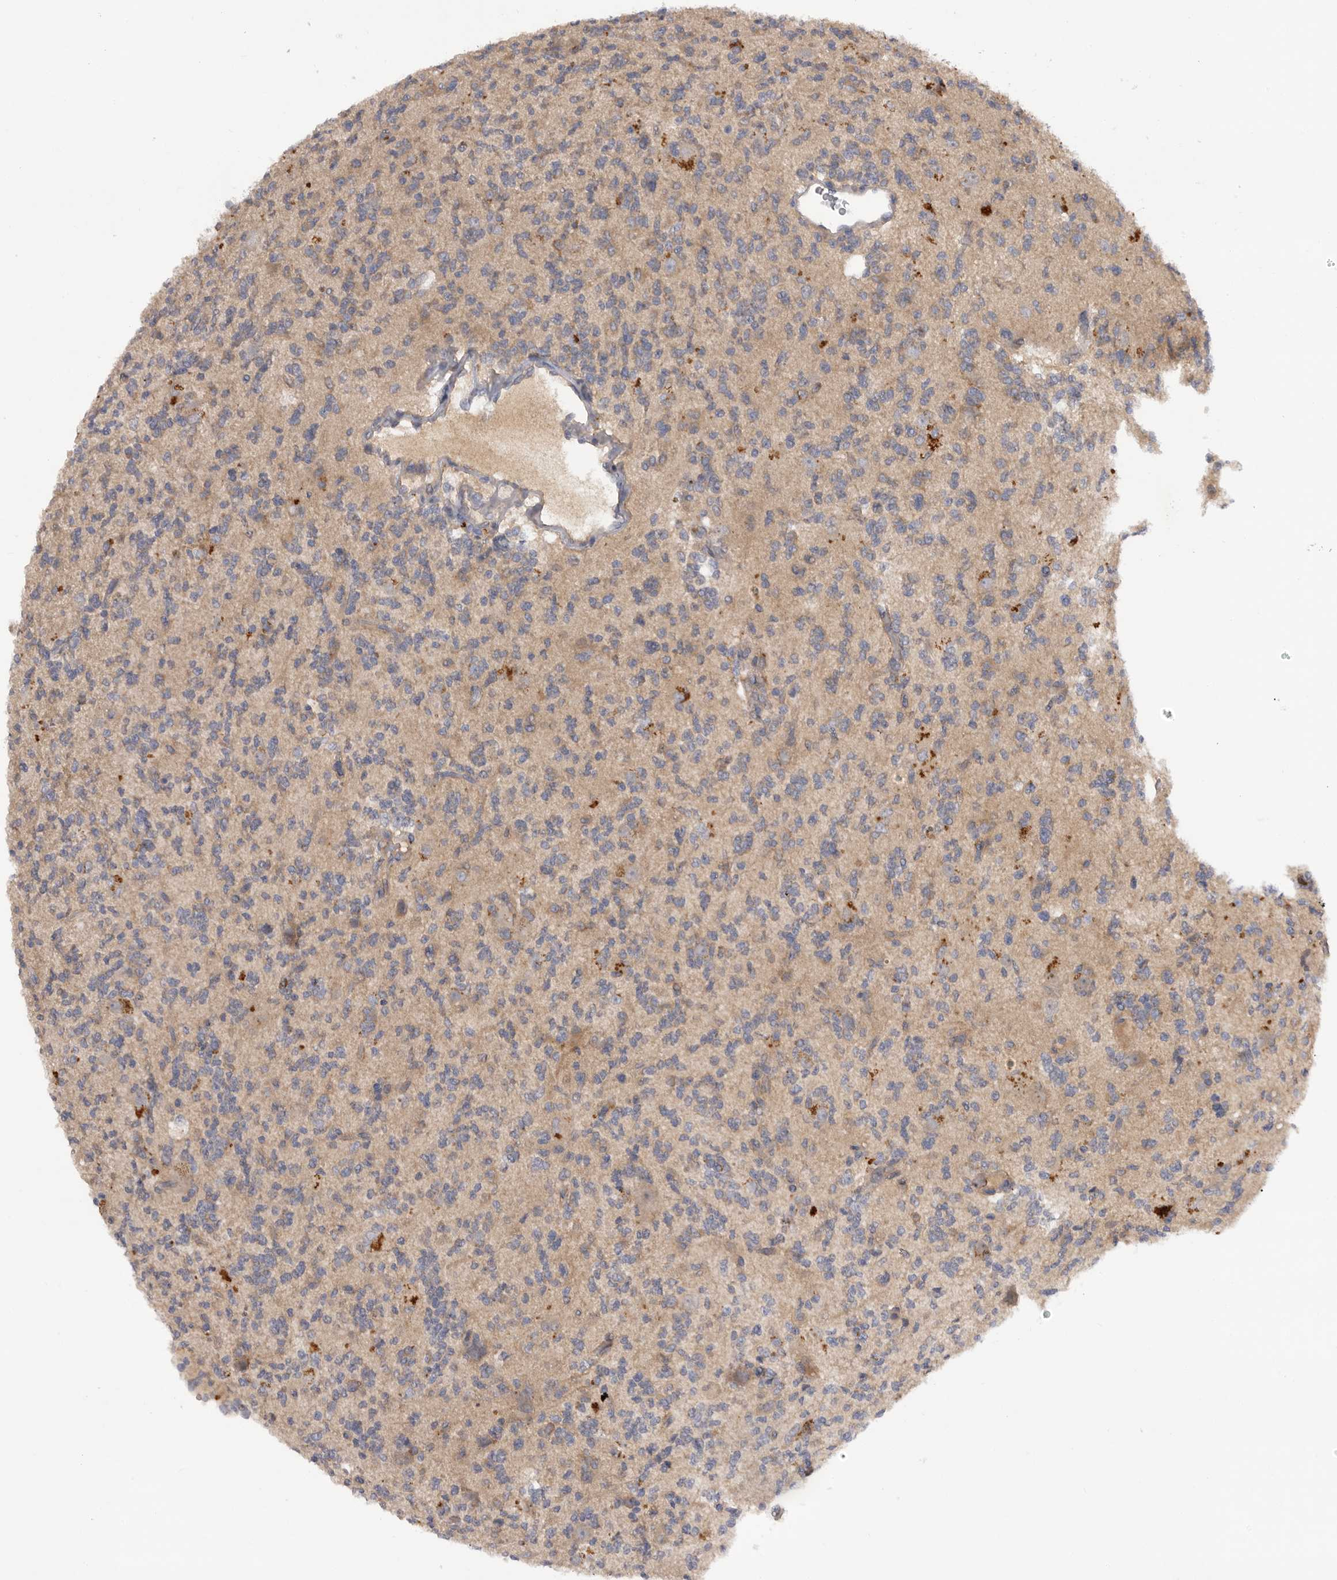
{"staining": {"intensity": "weak", "quantity": "<25%", "location": "cytoplasmic/membranous"}, "tissue": "glioma", "cell_type": "Tumor cells", "image_type": "cancer", "snomed": [{"axis": "morphology", "description": "Glioma, malignant, High grade"}, {"axis": "topography", "description": "Brain"}], "caption": "High power microscopy micrograph of an IHC histopathology image of malignant glioma (high-grade), revealing no significant expression in tumor cells. Nuclei are stained in blue.", "gene": "DHDDS", "patient": {"sex": "female", "age": 62}}